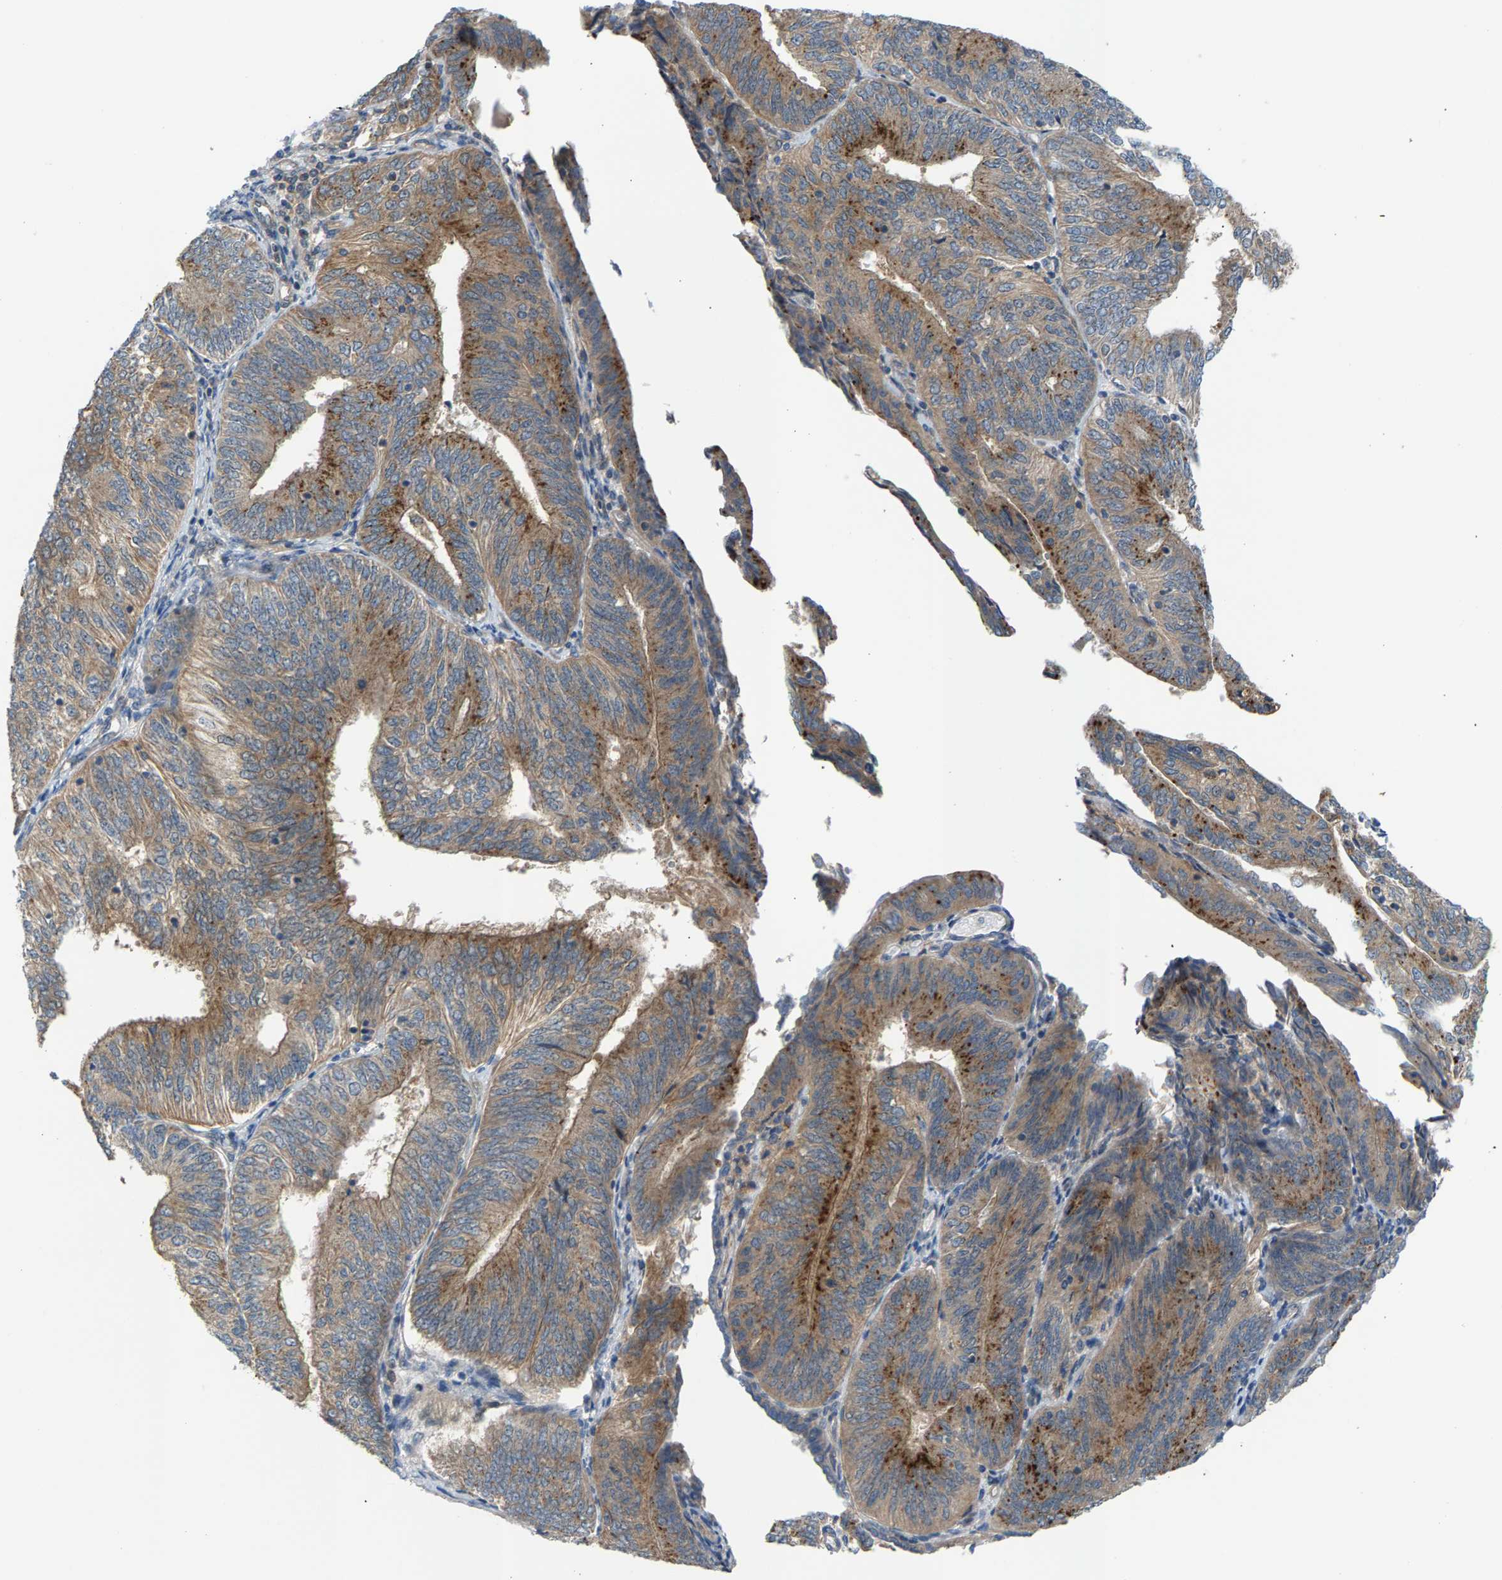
{"staining": {"intensity": "moderate", "quantity": ">75%", "location": "cytoplasmic/membranous"}, "tissue": "endometrial cancer", "cell_type": "Tumor cells", "image_type": "cancer", "snomed": [{"axis": "morphology", "description": "Adenocarcinoma, NOS"}, {"axis": "topography", "description": "Endometrium"}], "caption": "Immunohistochemical staining of human endometrial cancer demonstrates medium levels of moderate cytoplasmic/membranous expression in about >75% of tumor cells.", "gene": "PDCL", "patient": {"sex": "female", "age": 58}}